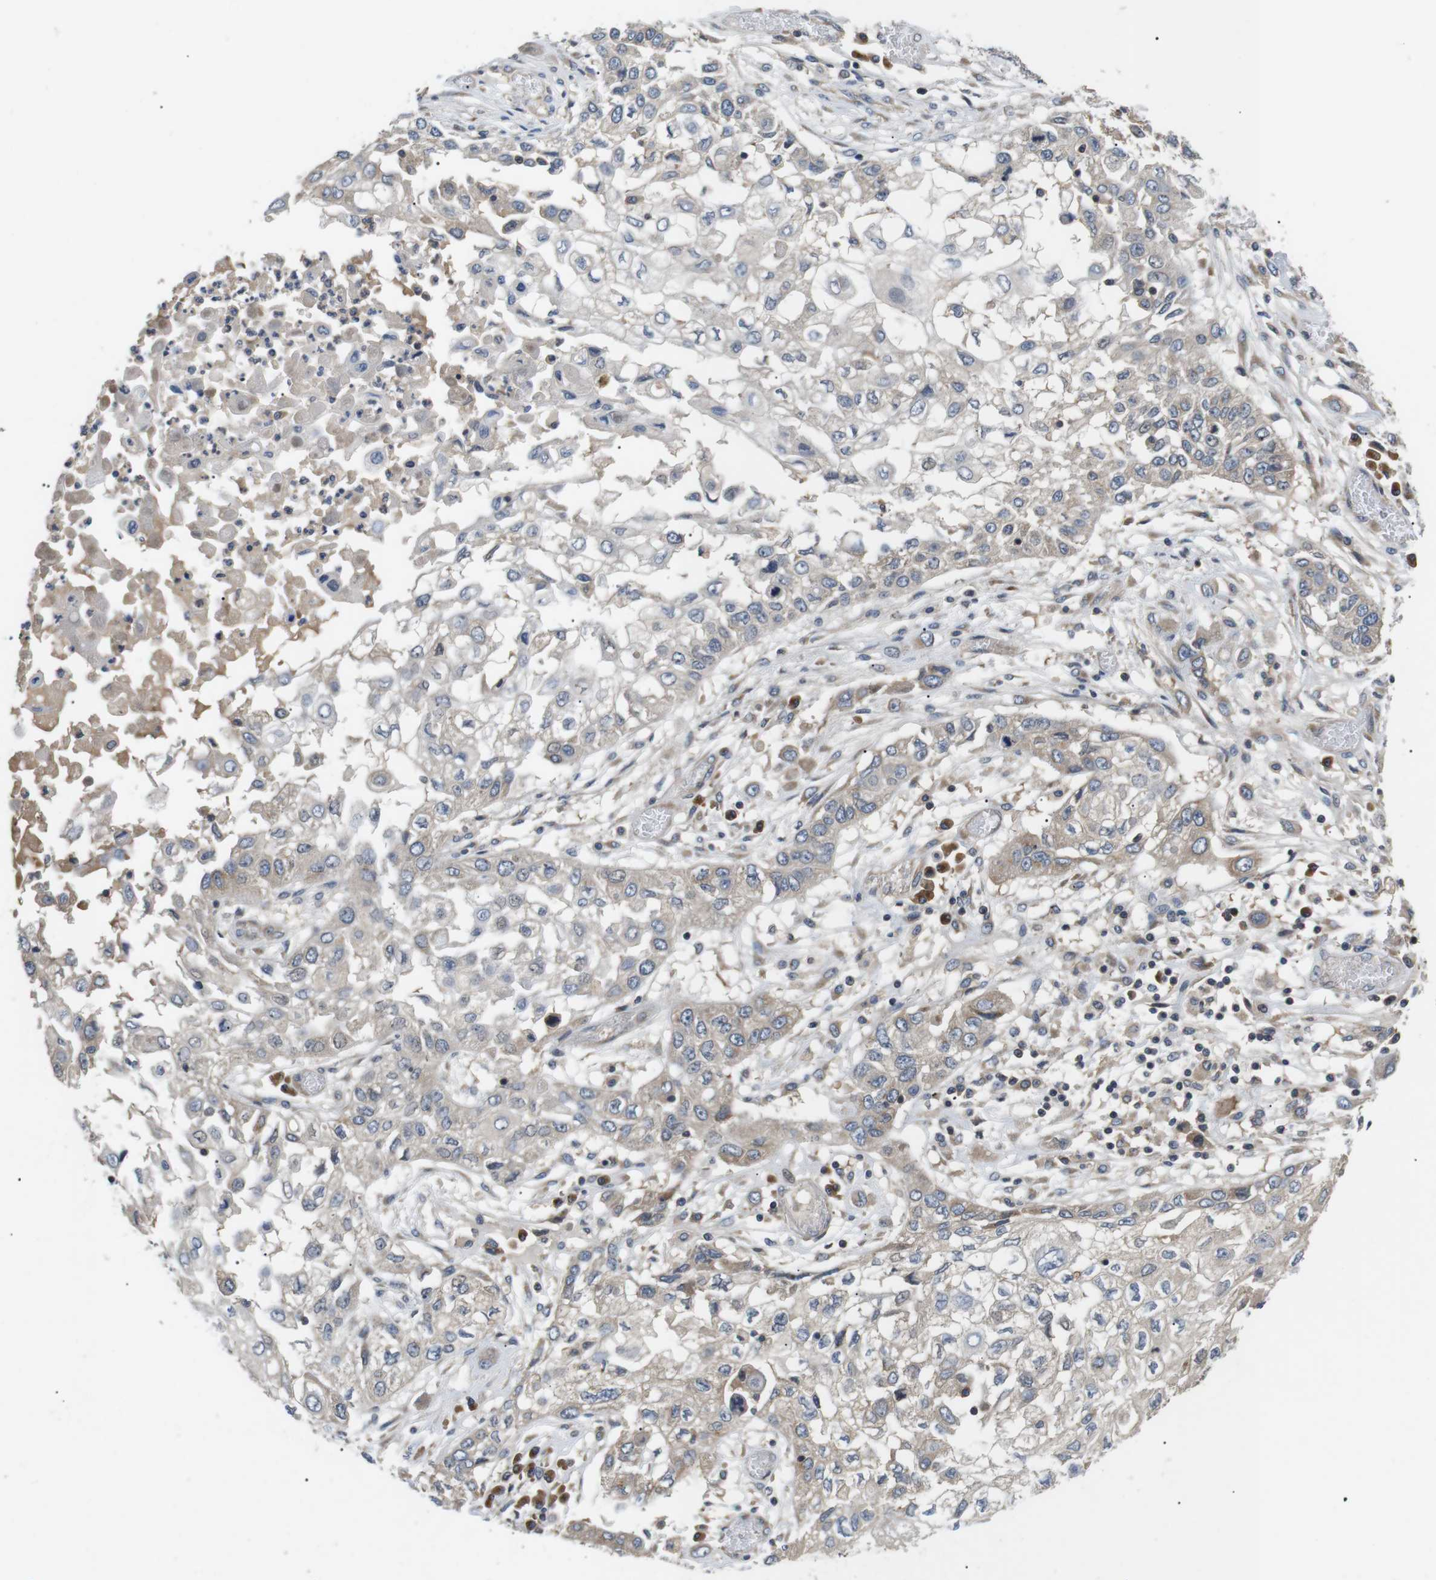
{"staining": {"intensity": "weak", "quantity": "<25%", "location": "cytoplasmic/membranous"}, "tissue": "lung cancer", "cell_type": "Tumor cells", "image_type": "cancer", "snomed": [{"axis": "morphology", "description": "Squamous cell carcinoma, NOS"}, {"axis": "topography", "description": "Lung"}], "caption": "Histopathology image shows no protein staining in tumor cells of lung squamous cell carcinoma tissue. (DAB immunohistochemistry (IHC), high magnification).", "gene": "DIPK1A", "patient": {"sex": "male", "age": 71}}